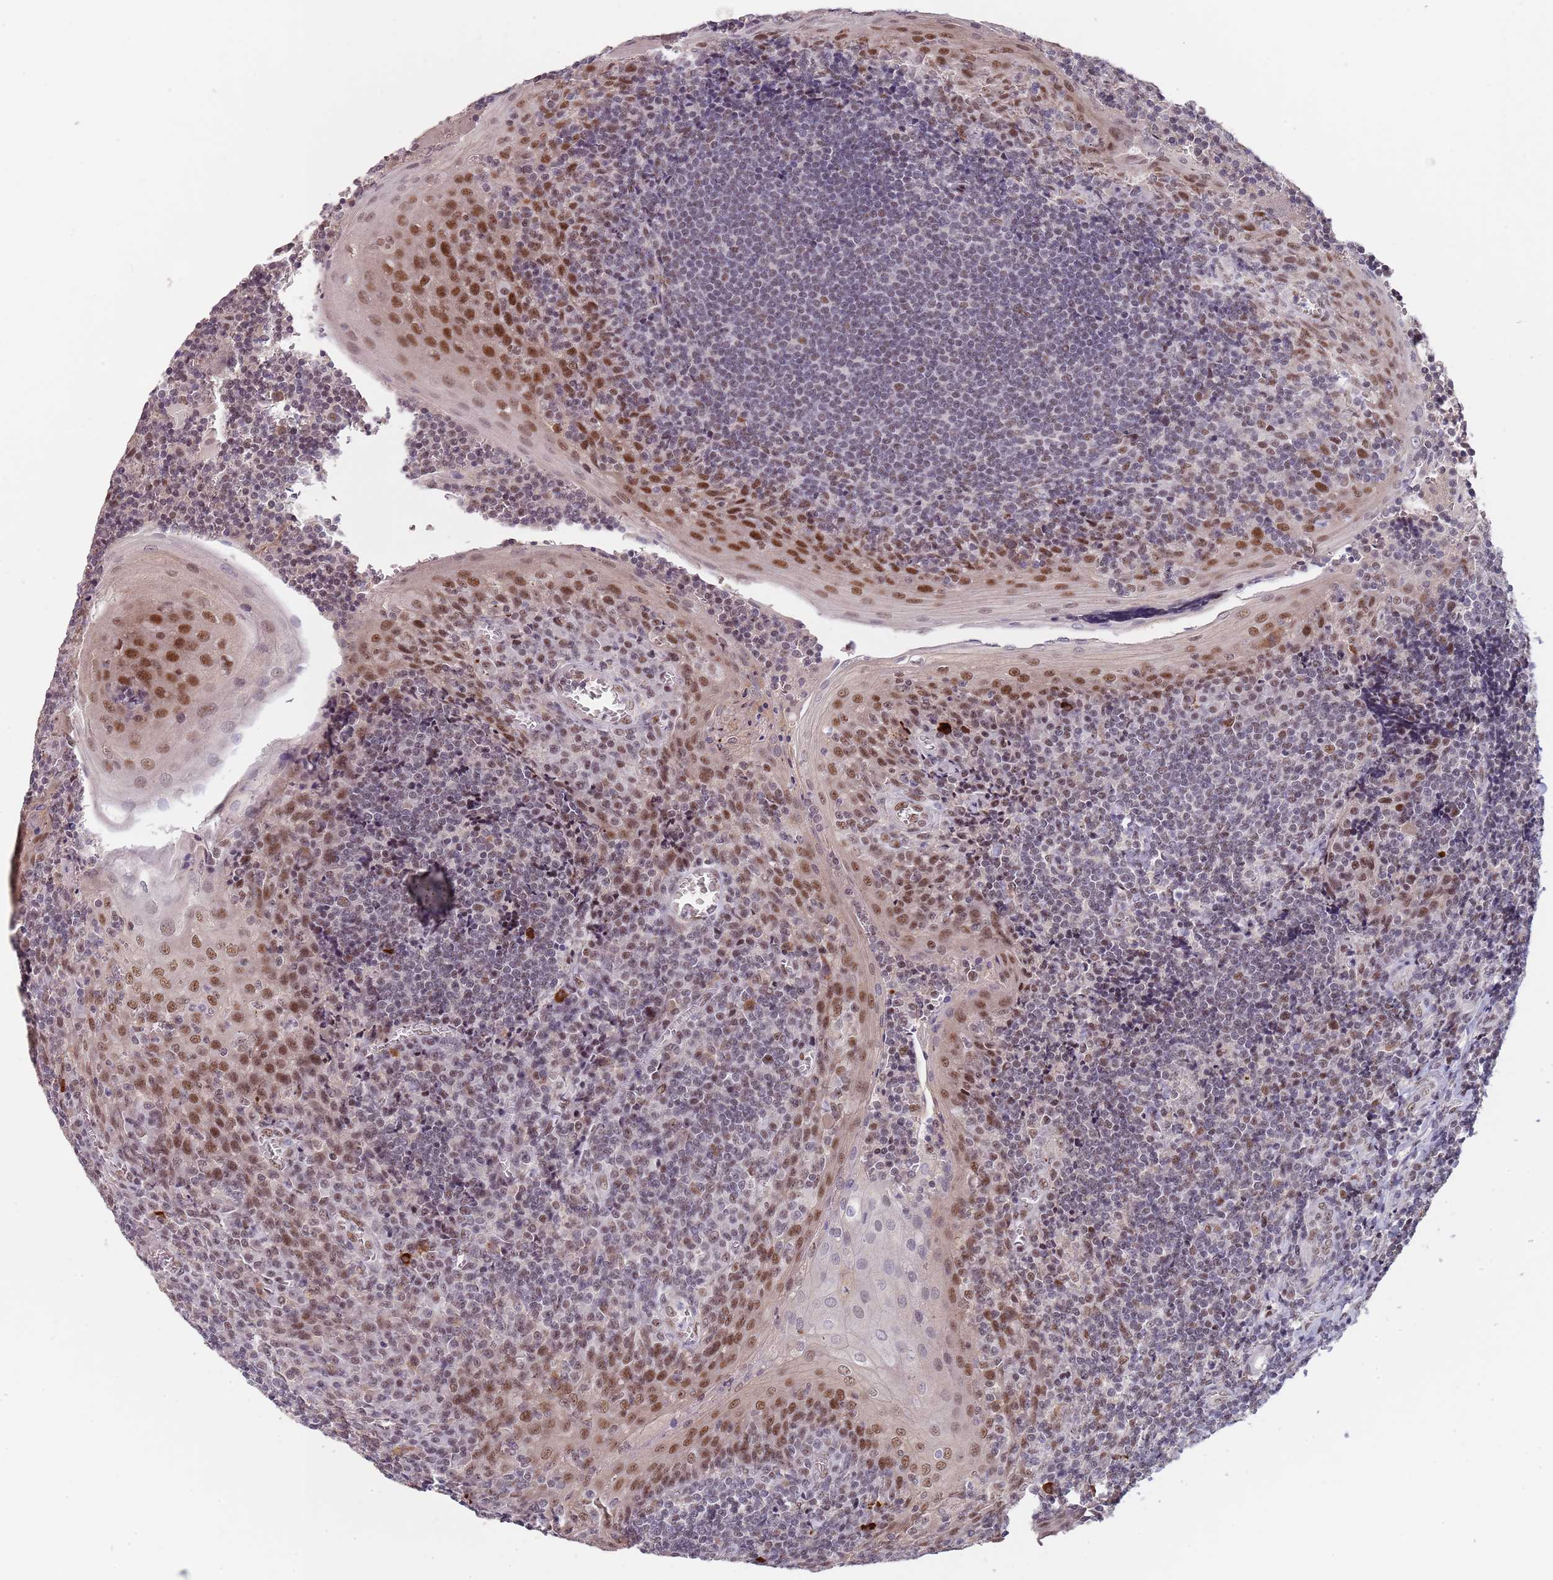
{"staining": {"intensity": "moderate", "quantity": "<25%", "location": "nuclear"}, "tissue": "tonsil", "cell_type": "Germinal center cells", "image_type": "normal", "snomed": [{"axis": "morphology", "description": "Normal tissue, NOS"}, {"axis": "topography", "description": "Tonsil"}], "caption": "Brown immunohistochemical staining in unremarkable human tonsil reveals moderate nuclear positivity in approximately <25% of germinal center cells. (DAB IHC, brown staining for protein, blue staining for nuclei).", "gene": "CIZ1", "patient": {"sex": "male", "age": 27}}